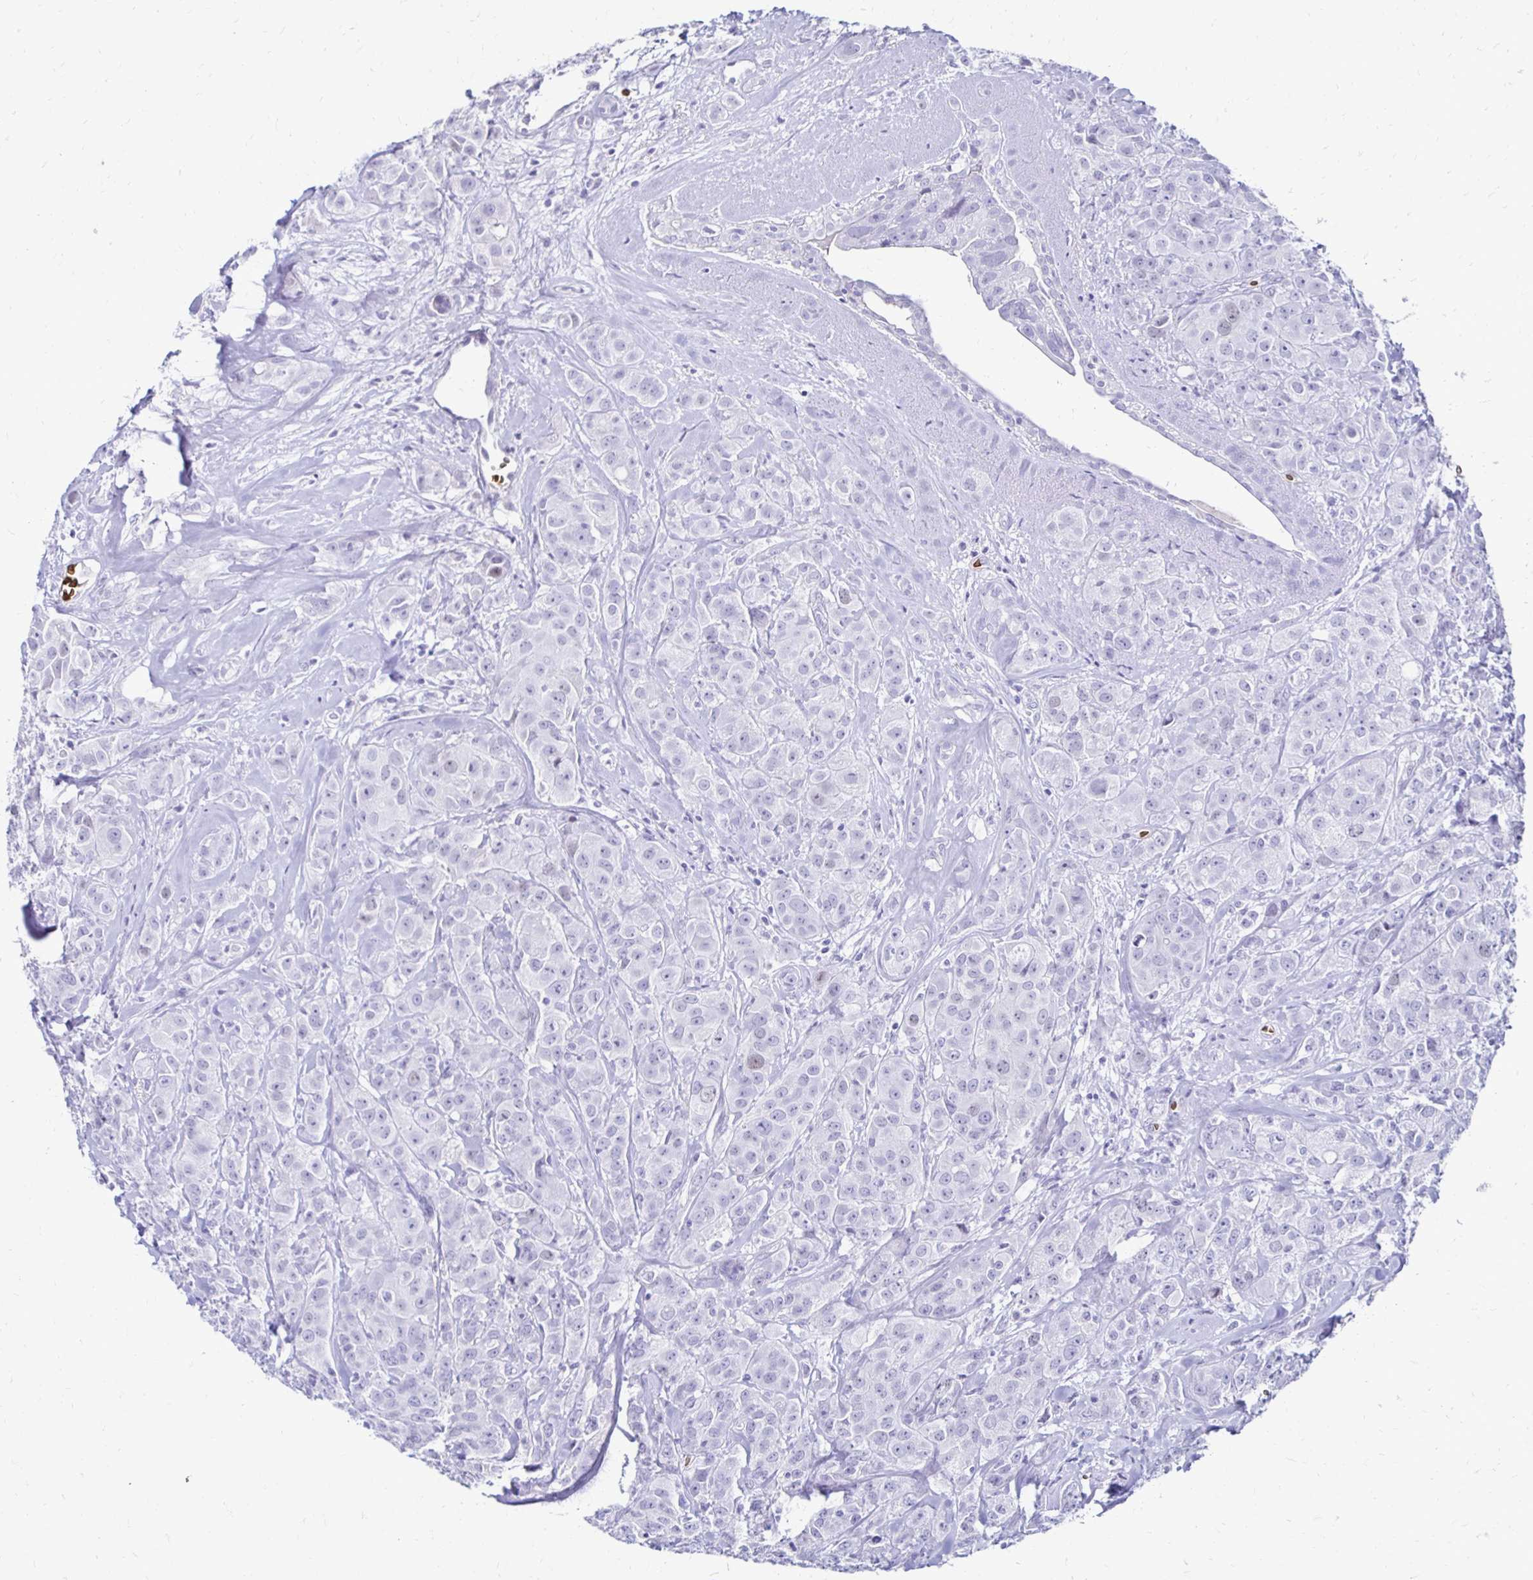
{"staining": {"intensity": "negative", "quantity": "none", "location": "none"}, "tissue": "breast cancer", "cell_type": "Tumor cells", "image_type": "cancer", "snomed": [{"axis": "morphology", "description": "Normal tissue, NOS"}, {"axis": "morphology", "description": "Duct carcinoma"}, {"axis": "topography", "description": "Breast"}], "caption": "IHC micrograph of human intraductal carcinoma (breast) stained for a protein (brown), which displays no staining in tumor cells.", "gene": "RHBDL3", "patient": {"sex": "female", "age": 43}}